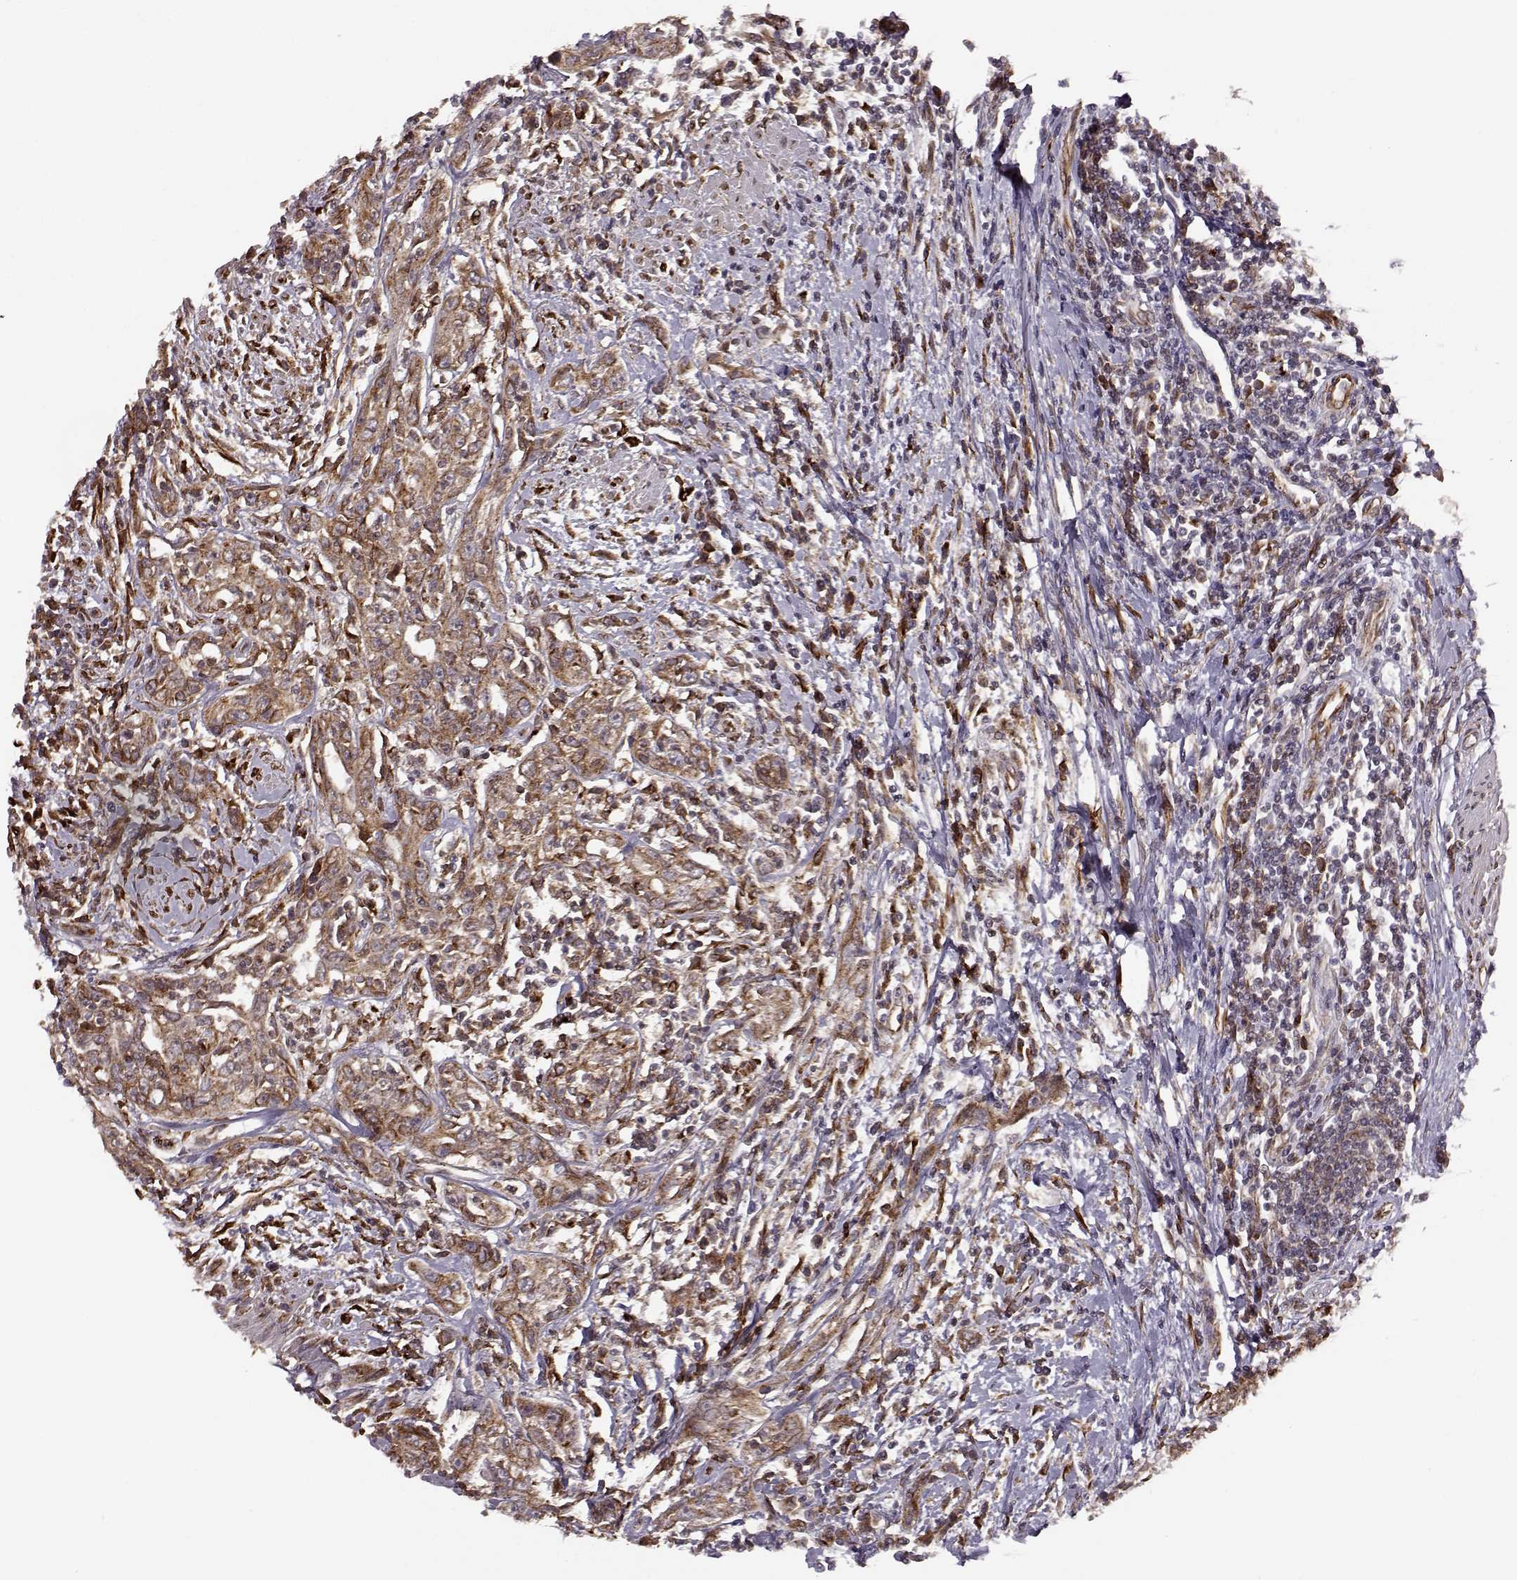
{"staining": {"intensity": "moderate", "quantity": ">75%", "location": "cytoplasmic/membranous"}, "tissue": "urothelial cancer", "cell_type": "Tumor cells", "image_type": "cancer", "snomed": [{"axis": "morphology", "description": "Urothelial carcinoma, High grade"}, {"axis": "topography", "description": "Urinary bladder"}], "caption": "Immunohistochemical staining of urothelial carcinoma (high-grade) demonstrates medium levels of moderate cytoplasmic/membranous staining in approximately >75% of tumor cells. (IHC, brightfield microscopy, high magnification).", "gene": "YIPF5", "patient": {"sex": "male", "age": 83}}